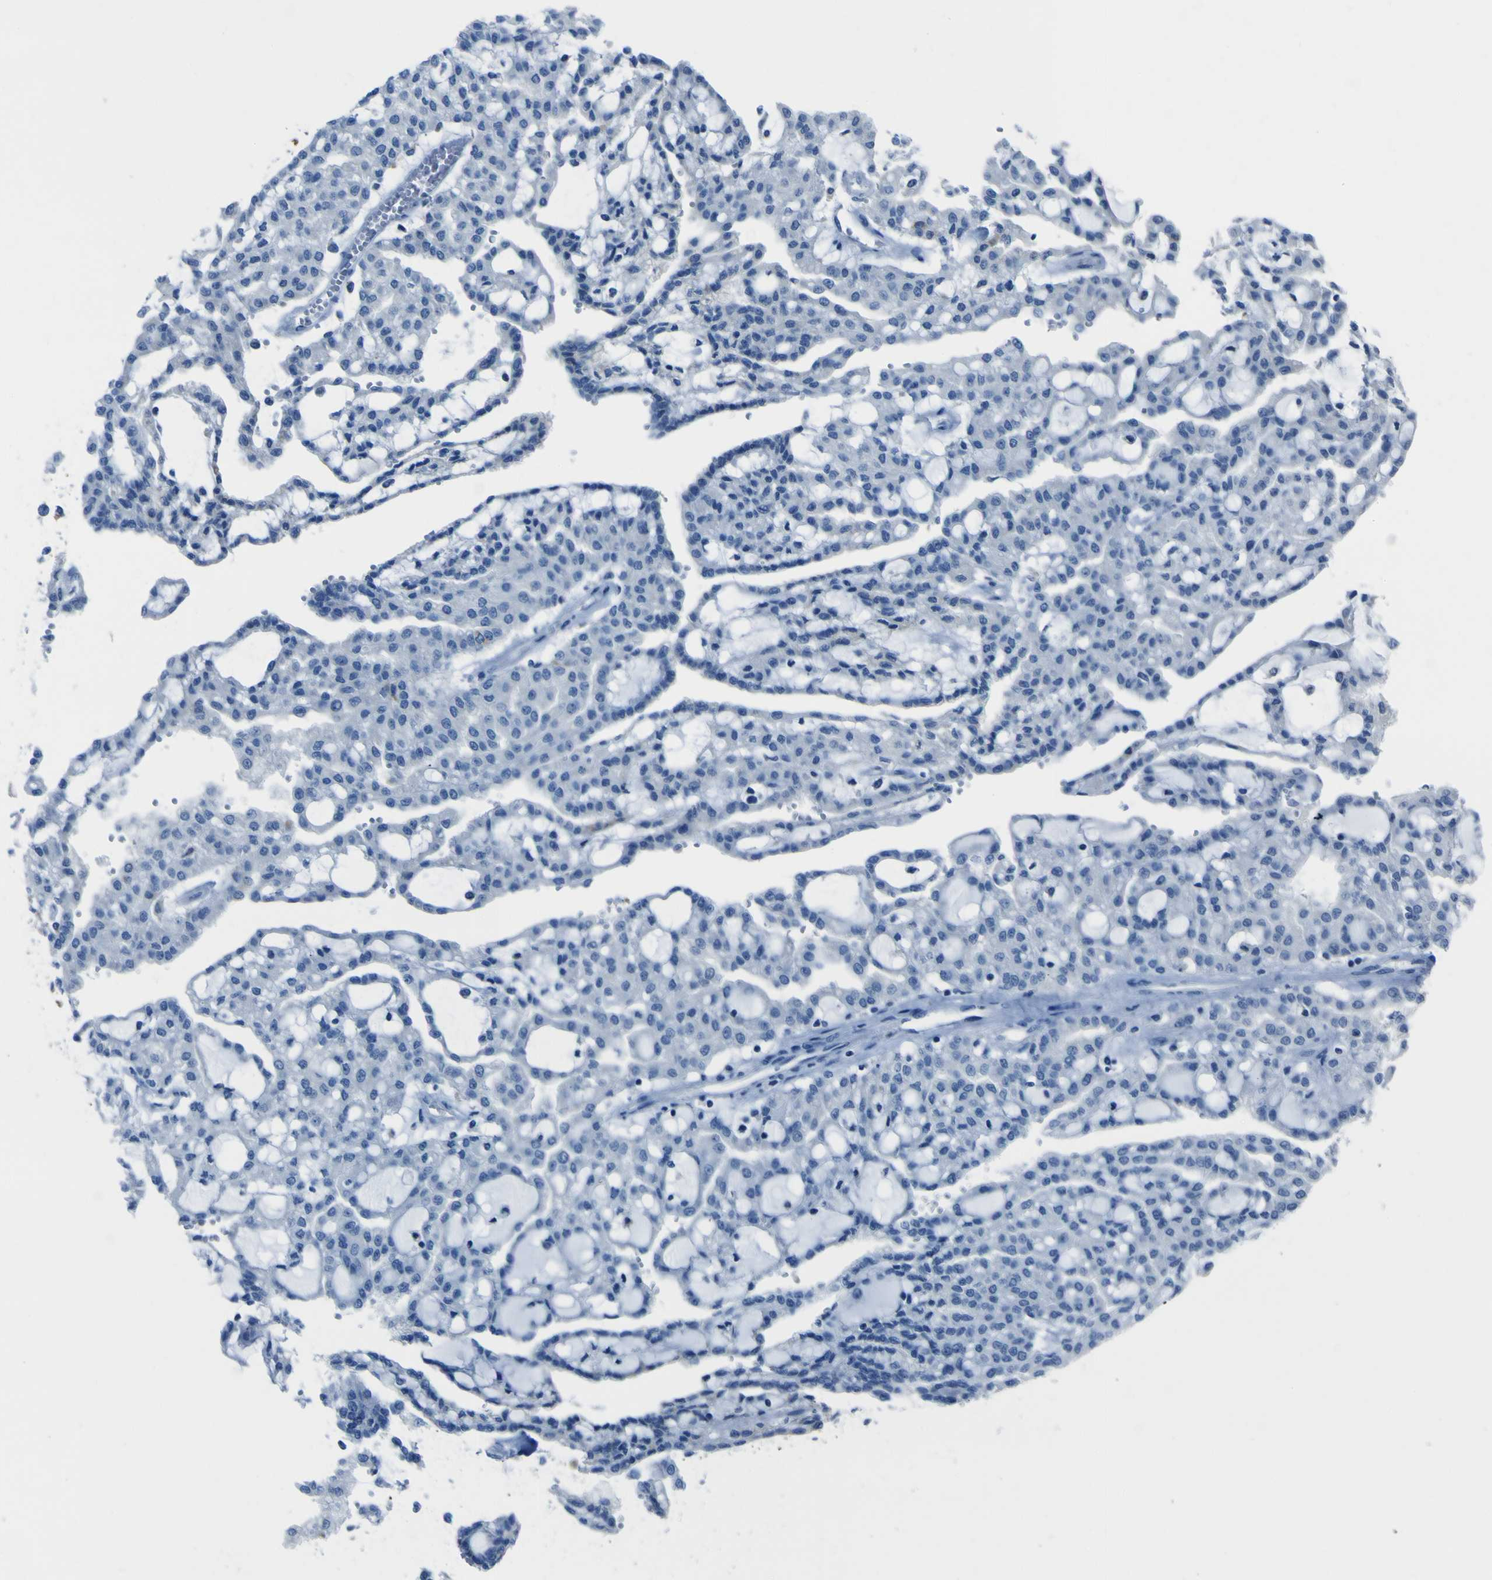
{"staining": {"intensity": "negative", "quantity": "none", "location": "none"}, "tissue": "renal cancer", "cell_type": "Tumor cells", "image_type": "cancer", "snomed": [{"axis": "morphology", "description": "Adenocarcinoma, NOS"}, {"axis": "topography", "description": "Kidney"}], "caption": "This image is of renal cancer stained with immunohistochemistry (IHC) to label a protein in brown with the nuclei are counter-stained blue. There is no expression in tumor cells.", "gene": "ACSL1", "patient": {"sex": "male", "age": 63}}